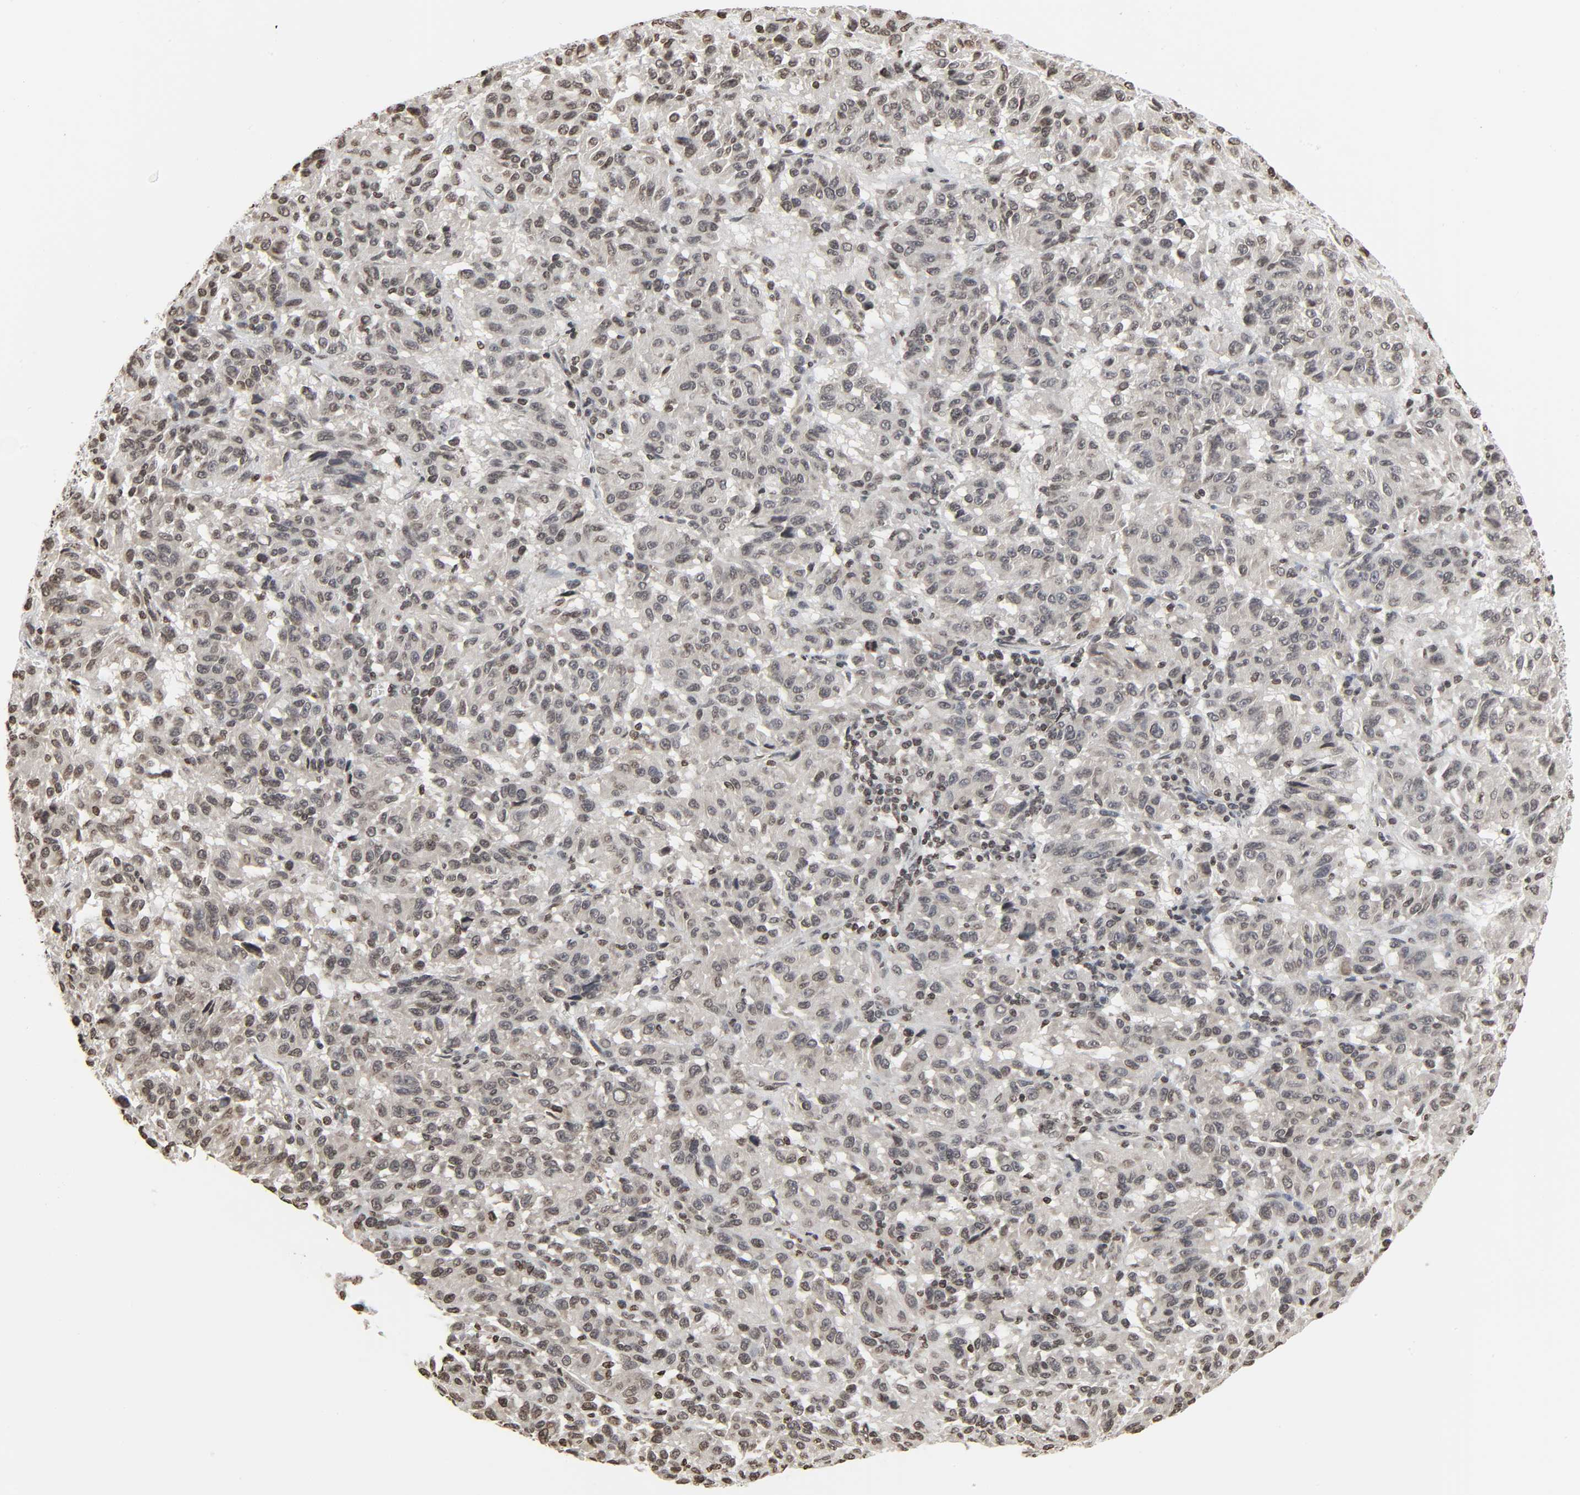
{"staining": {"intensity": "weak", "quantity": ">75%", "location": "nuclear"}, "tissue": "melanoma", "cell_type": "Tumor cells", "image_type": "cancer", "snomed": [{"axis": "morphology", "description": "Malignant melanoma, Metastatic site"}, {"axis": "topography", "description": "Lung"}], "caption": "Brown immunohistochemical staining in human melanoma exhibits weak nuclear staining in about >75% of tumor cells. The protein of interest is stained brown, and the nuclei are stained in blue (DAB (3,3'-diaminobenzidine) IHC with brightfield microscopy, high magnification).", "gene": "ELAVL1", "patient": {"sex": "male", "age": 64}}